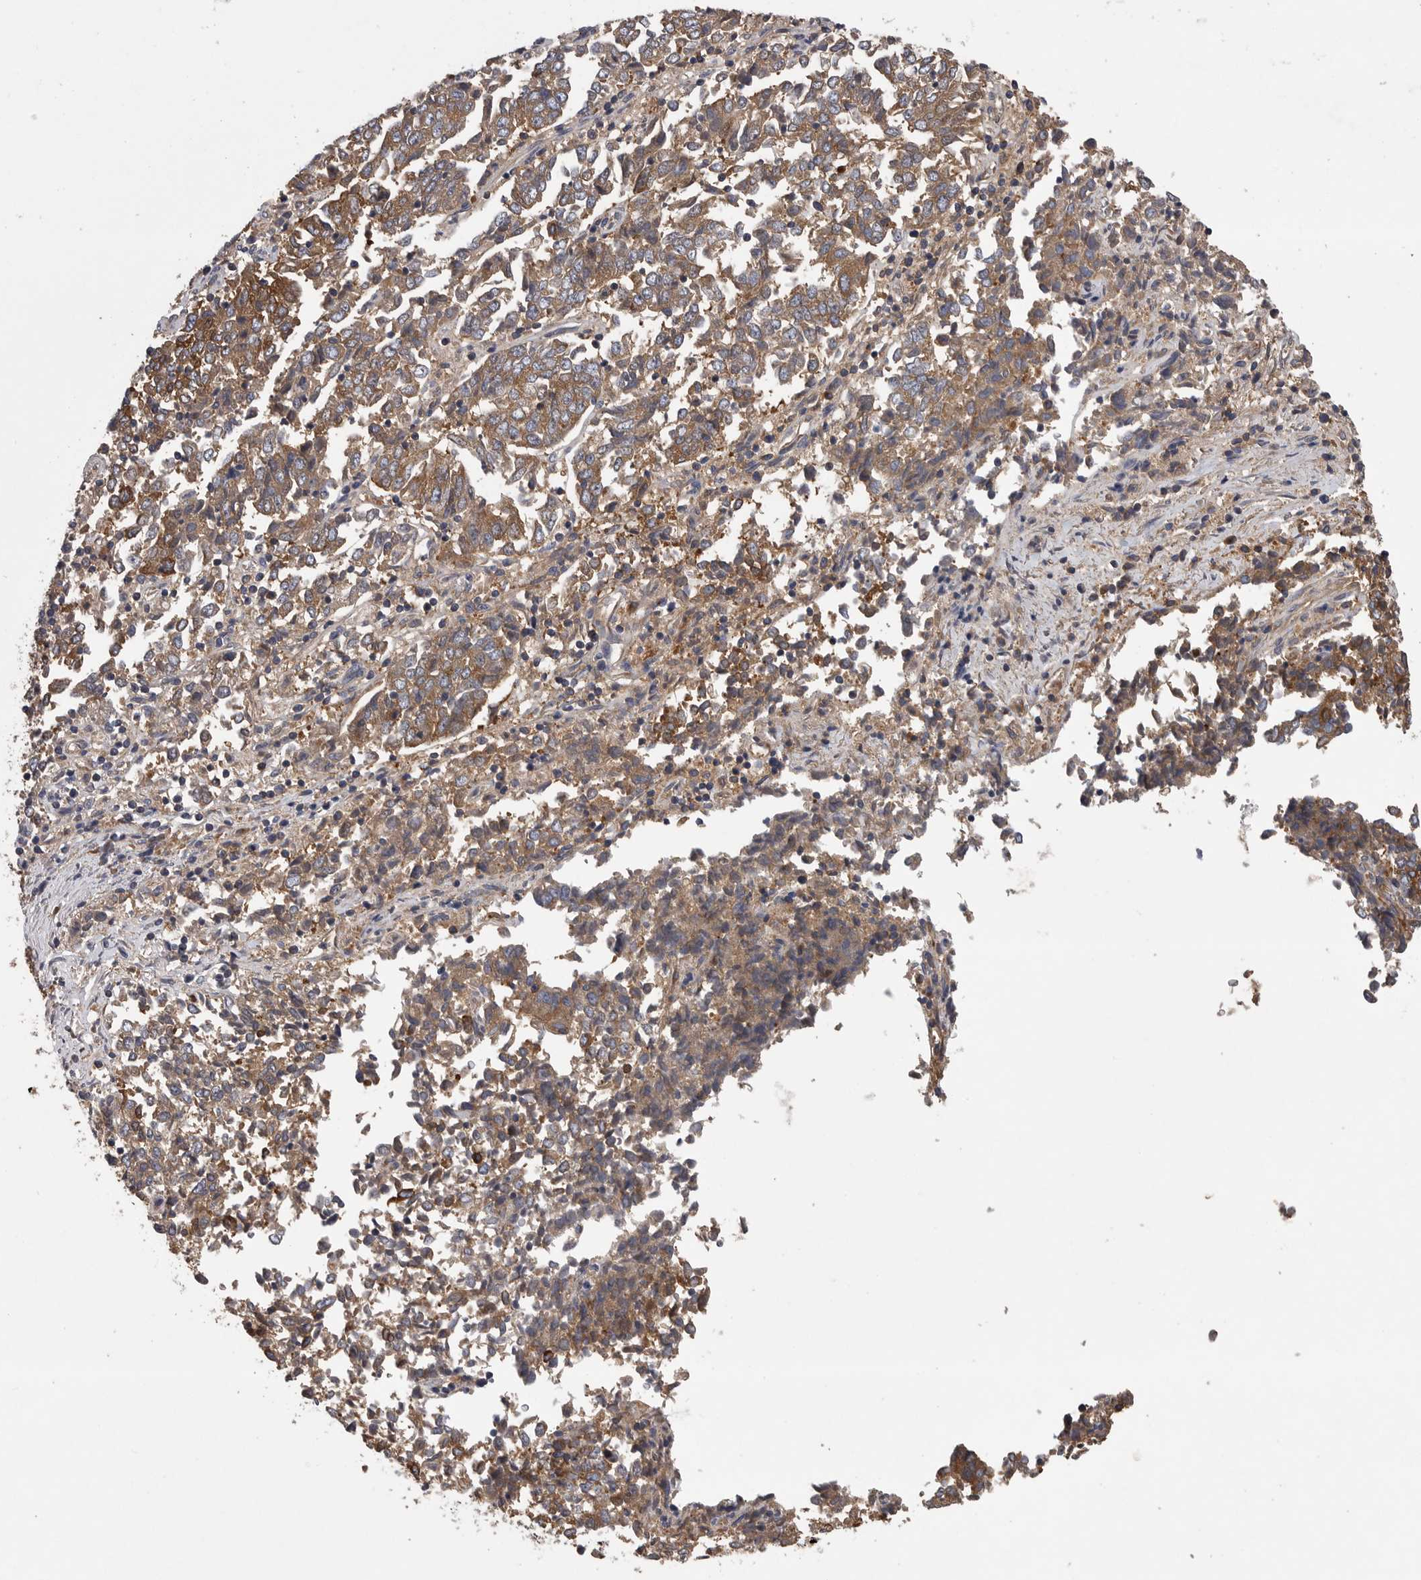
{"staining": {"intensity": "moderate", "quantity": ">75%", "location": "cytoplasmic/membranous"}, "tissue": "endometrial cancer", "cell_type": "Tumor cells", "image_type": "cancer", "snomed": [{"axis": "morphology", "description": "Adenocarcinoma, NOS"}, {"axis": "topography", "description": "Endometrium"}], "caption": "Adenocarcinoma (endometrial) tissue reveals moderate cytoplasmic/membranous expression in approximately >75% of tumor cells, visualized by immunohistochemistry. (DAB IHC, brown staining for protein, blue staining for nuclei).", "gene": "OXR1", "patient": {"sex": "female", "age": 80}}